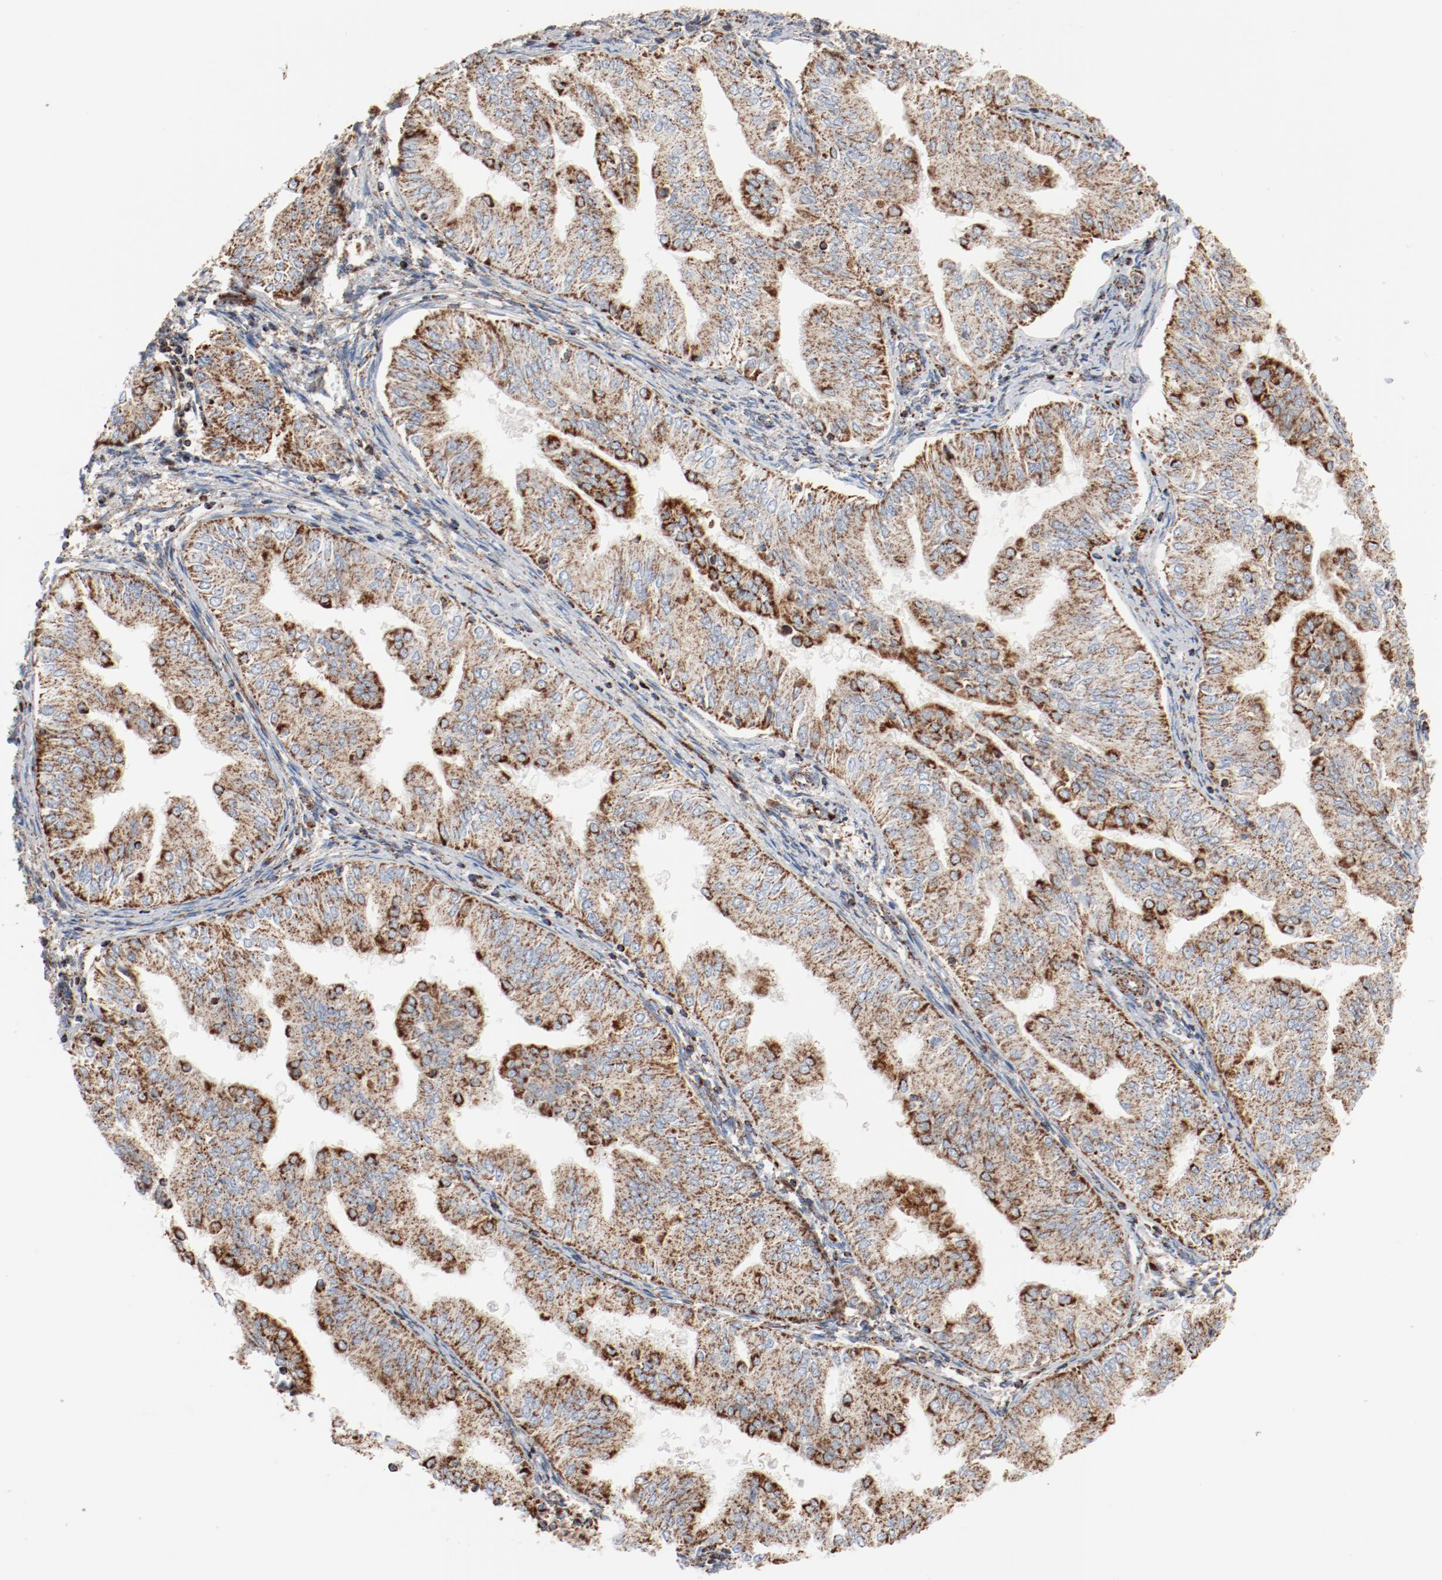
{"staining": {"intensity": "strong", "quantity": "<25%", "location": "cytoplasmic/membranous"}, "tissue": "endometrial cancer", "cell_type": "Tumor cells", "image_type": "cancer", "snomed": [{"axis": "morphology", "description": "Adenocarcinoma, NOS"}, {"axis": "topography", "description": "Endometrium"}], "caption": "Adenocarcinoma (endometrial) stained for a protein reveals strong cytoplasmic/membranous positivity in tumor cells. The staining was performed using DAB to visualize the protein expression in brown, while the nuclei were stained in blue with hematoxylin (Magnification: 20x).", "gene": "NDUFB8", "patient": {"sex": "female", "age": 53}}